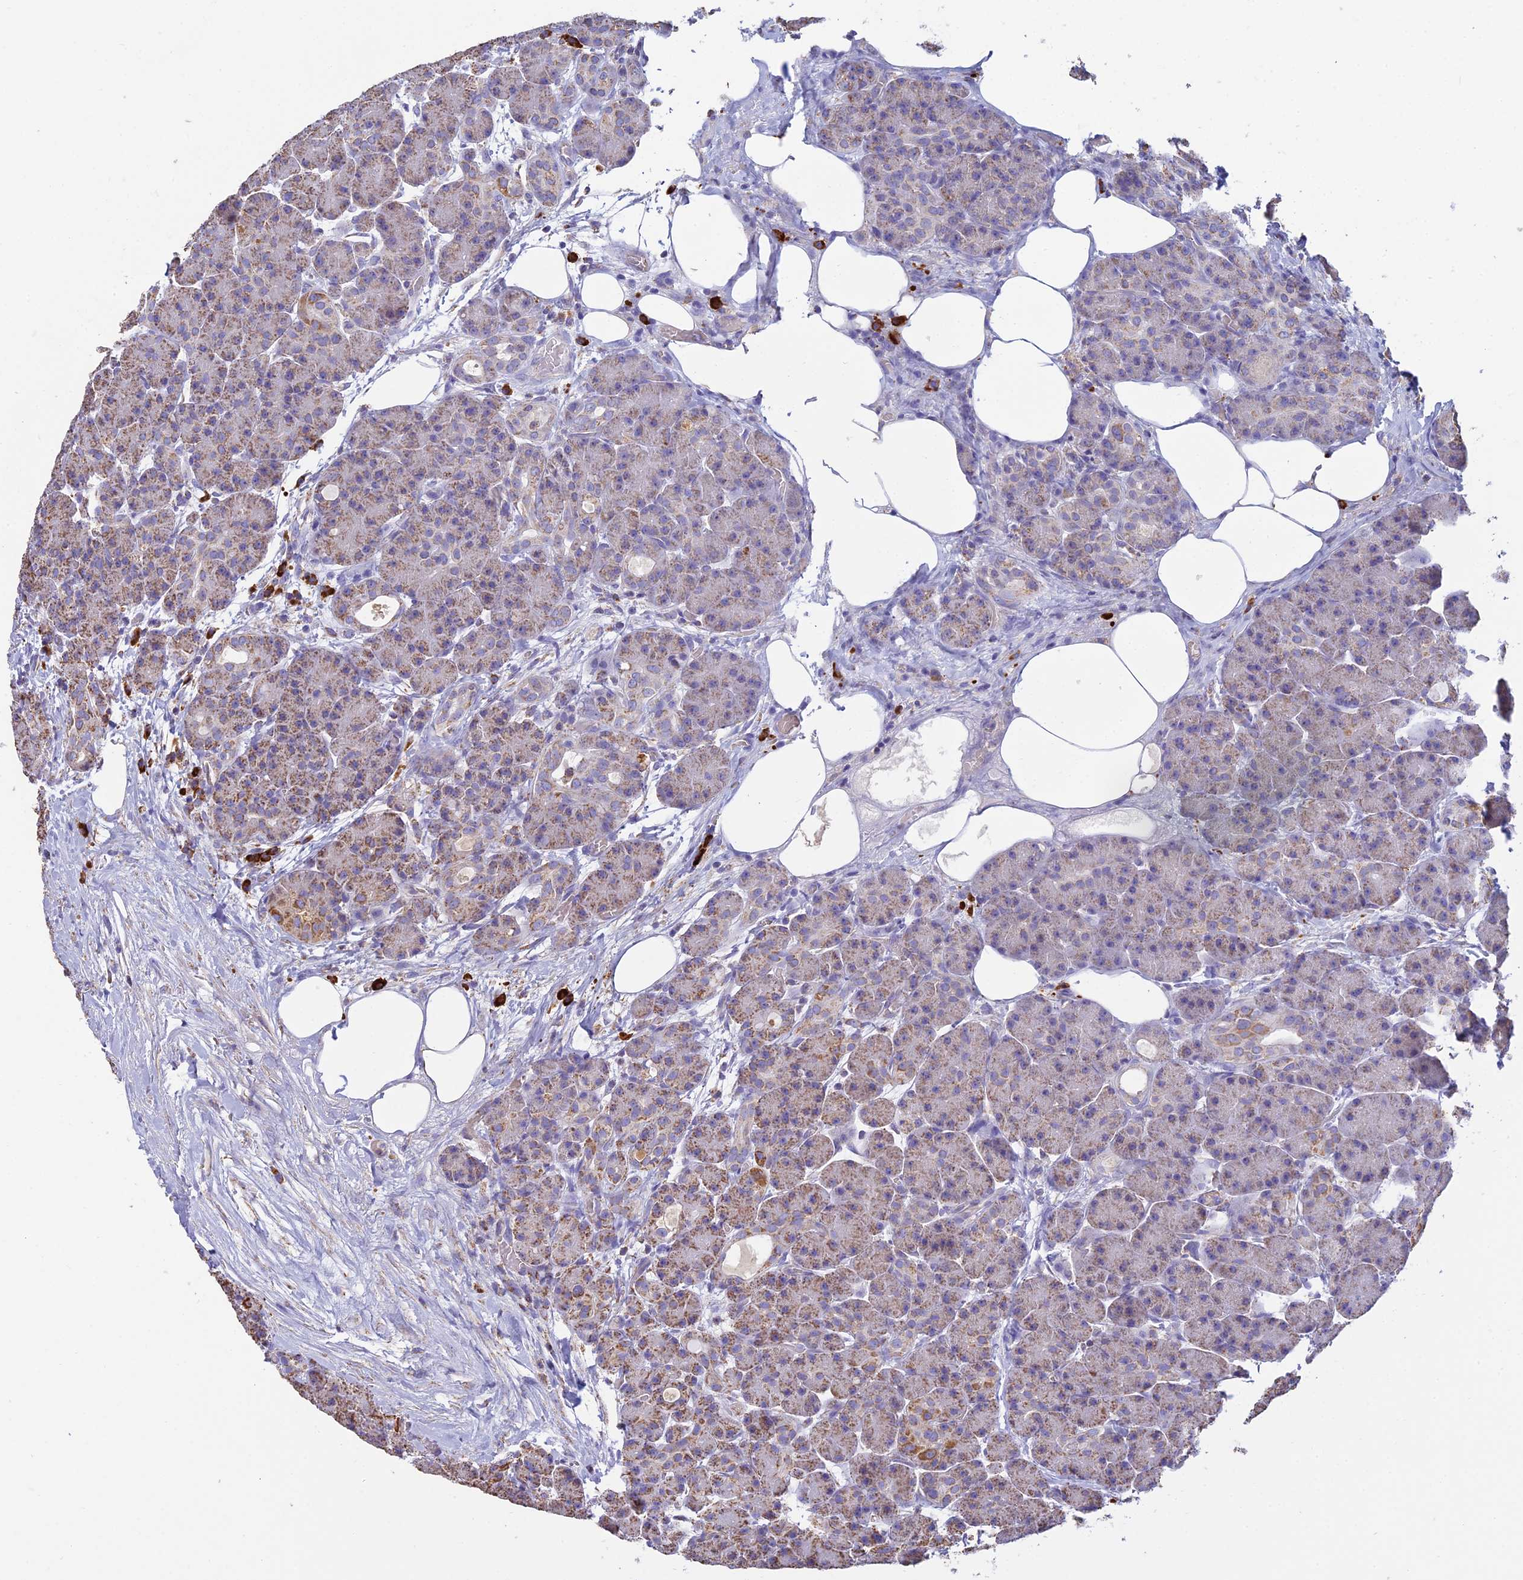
{"staining": {"intensity": "moderate", "quantity": ">75%", "location": "cytoplasmic/membranous"}, "tissue": "pancreas", "cell_type": "Exocrine glandular cells", "image_type": "normal", "snomed": [{"axis": "morphology", "description": "Normal tissue, NOS"}, {"axis": "topography", "description": "Pancreas"}], "caption": "There is medium levels of moderate cytoplasmic/membranous expression in exocrine glandular cells of unremarkable pancreas, as demonstrated by immunohistochemical staining (brown color).", "gene": "OR2W3", "patient": {"sex": "male", "age": 63}}